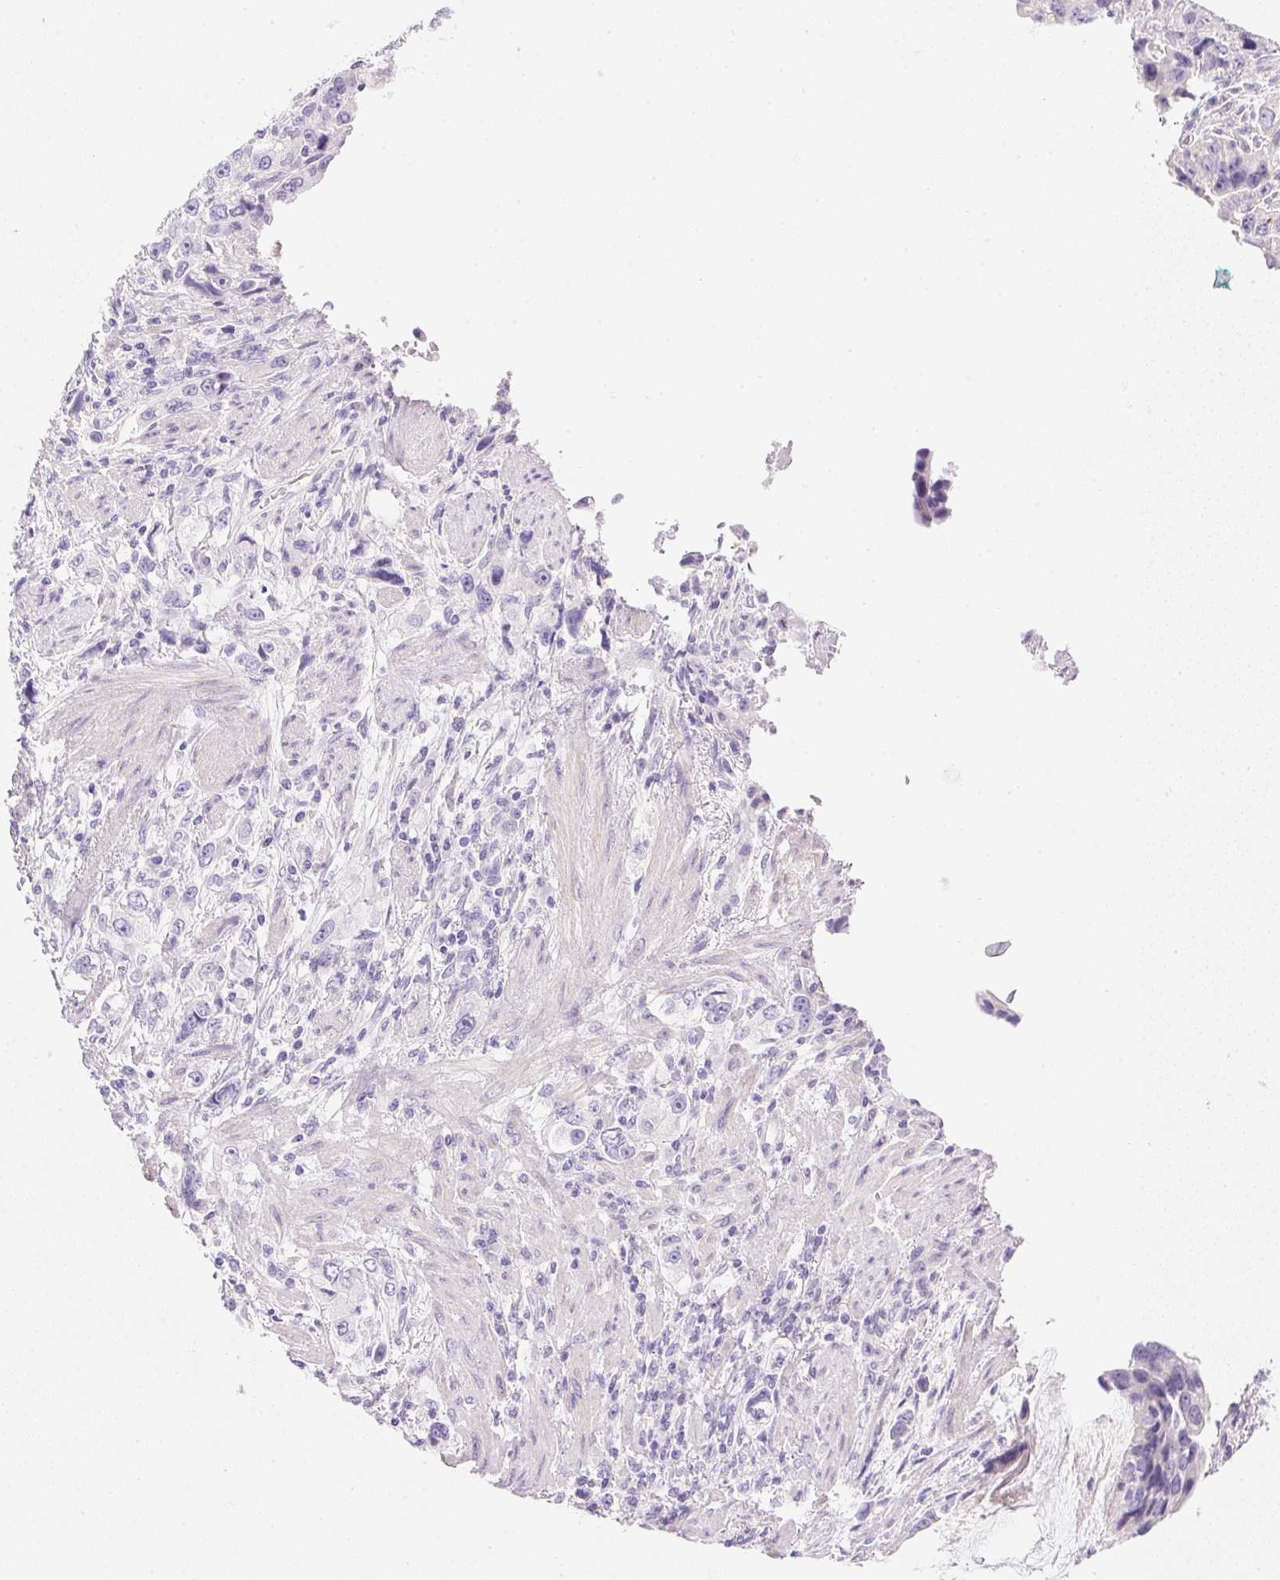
{"staining": {"intensity": "negative", "quantity": "none", "location": "none"}, "tissue": "stomach cancer", "cell_type": "Tumor cells", "image_type": "cancer", "snomed": [{"axis": "morphology", "description": "Adenocarcinoma, NOS"}, {"axis": "topography", "description": "Stomach, lower"}], "caption": "Image shows no significant protein expression in tumor cells of stomach cancer.", "gene": "CTRL", "patient": {"sex": "female", "age": 93}}